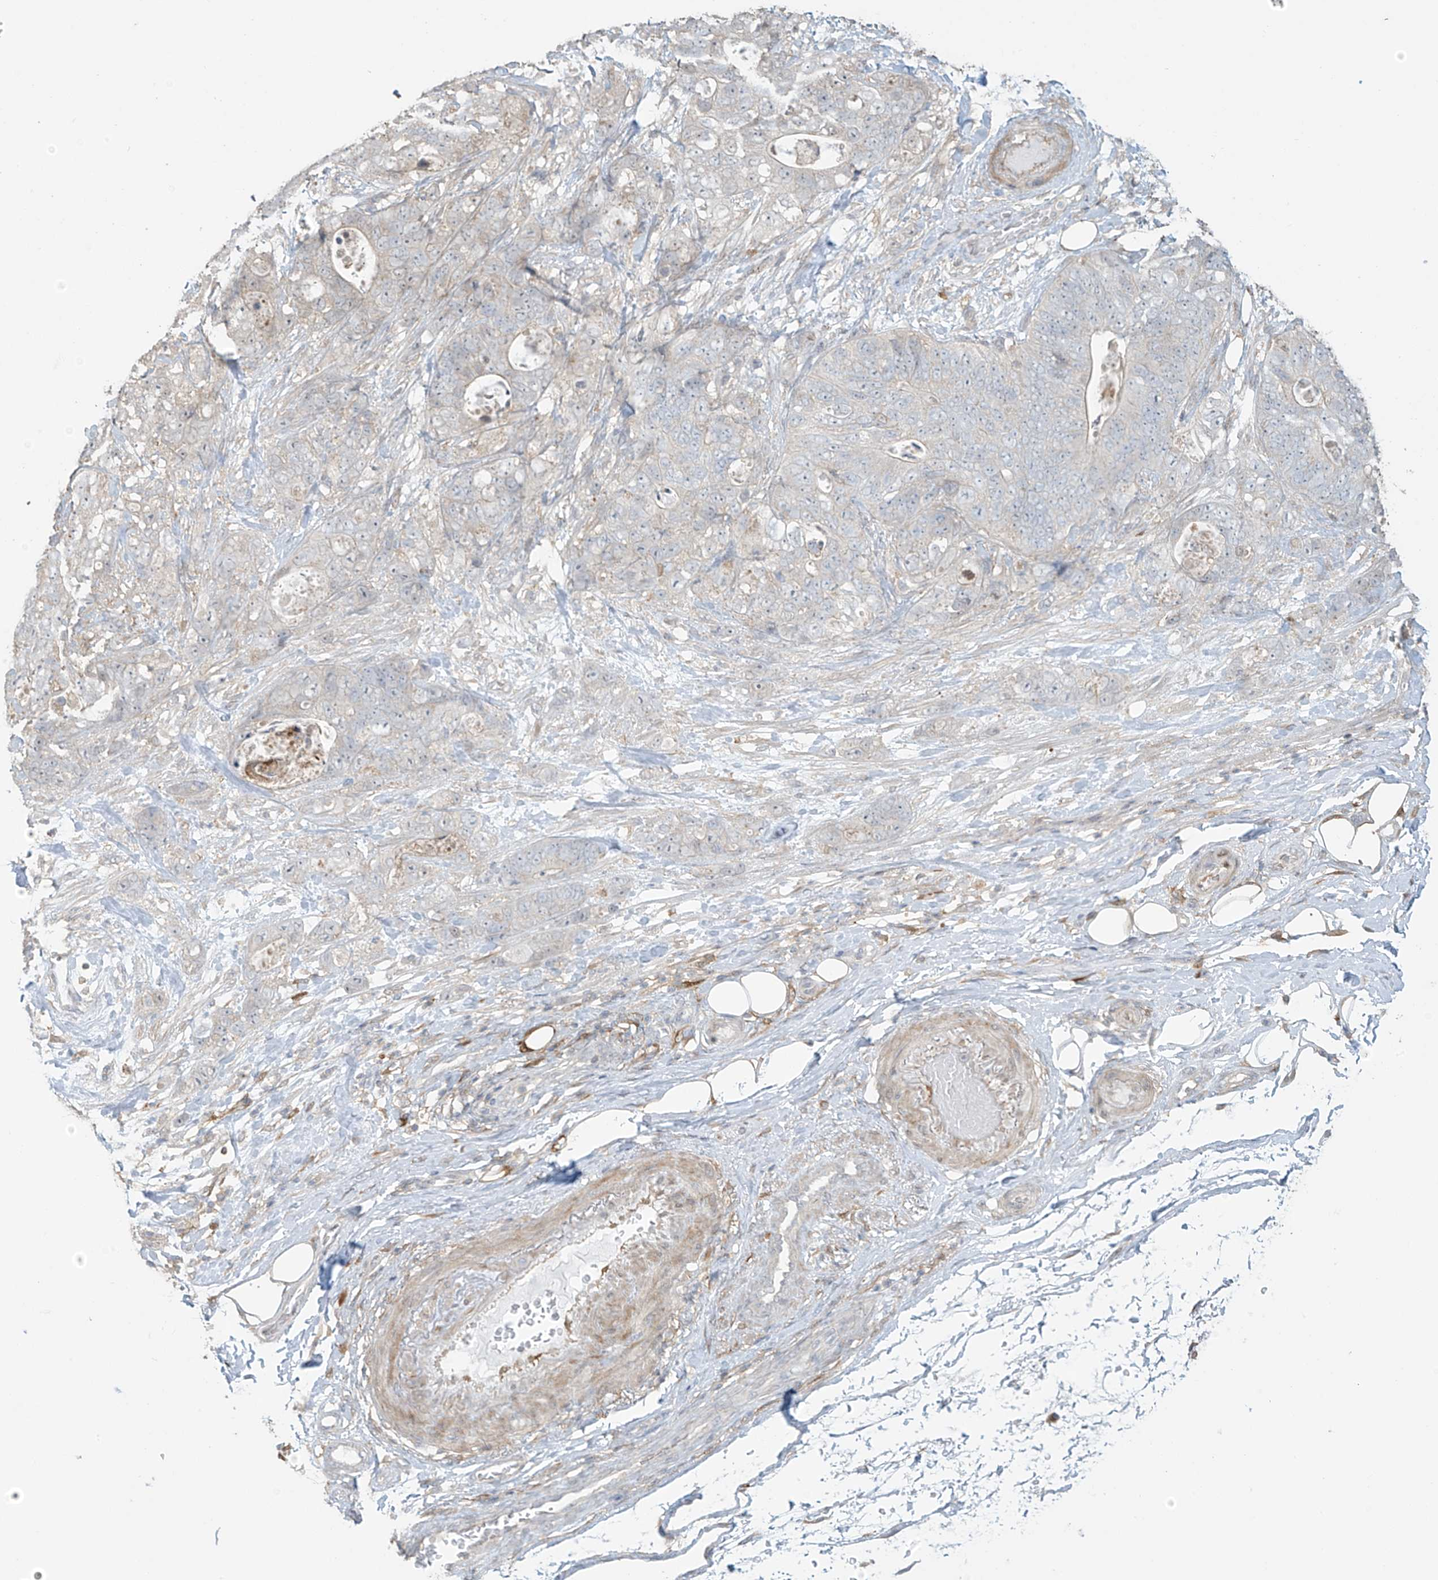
{"staining": {"intensity": "negative", "quantity": "none", "location": "none"}, "tissue": "stomach cancer", "cell_type": "Tumor cells", "image_type": "cancer", "snomed": [{"axis": "morphology", "description": "Normal tissue, NOS"}, {"axis": "morphology", "description": "Adenocarcinoma, NOS"}, {"axis": "topography", "description": "Stomach"}], "caption": "Stomach cancer stained for a protein using immunohistochemistry exhibits no staining tumor cells.", "gene": "TAGAP", "patient": {"sex": "female", "age": 89}}